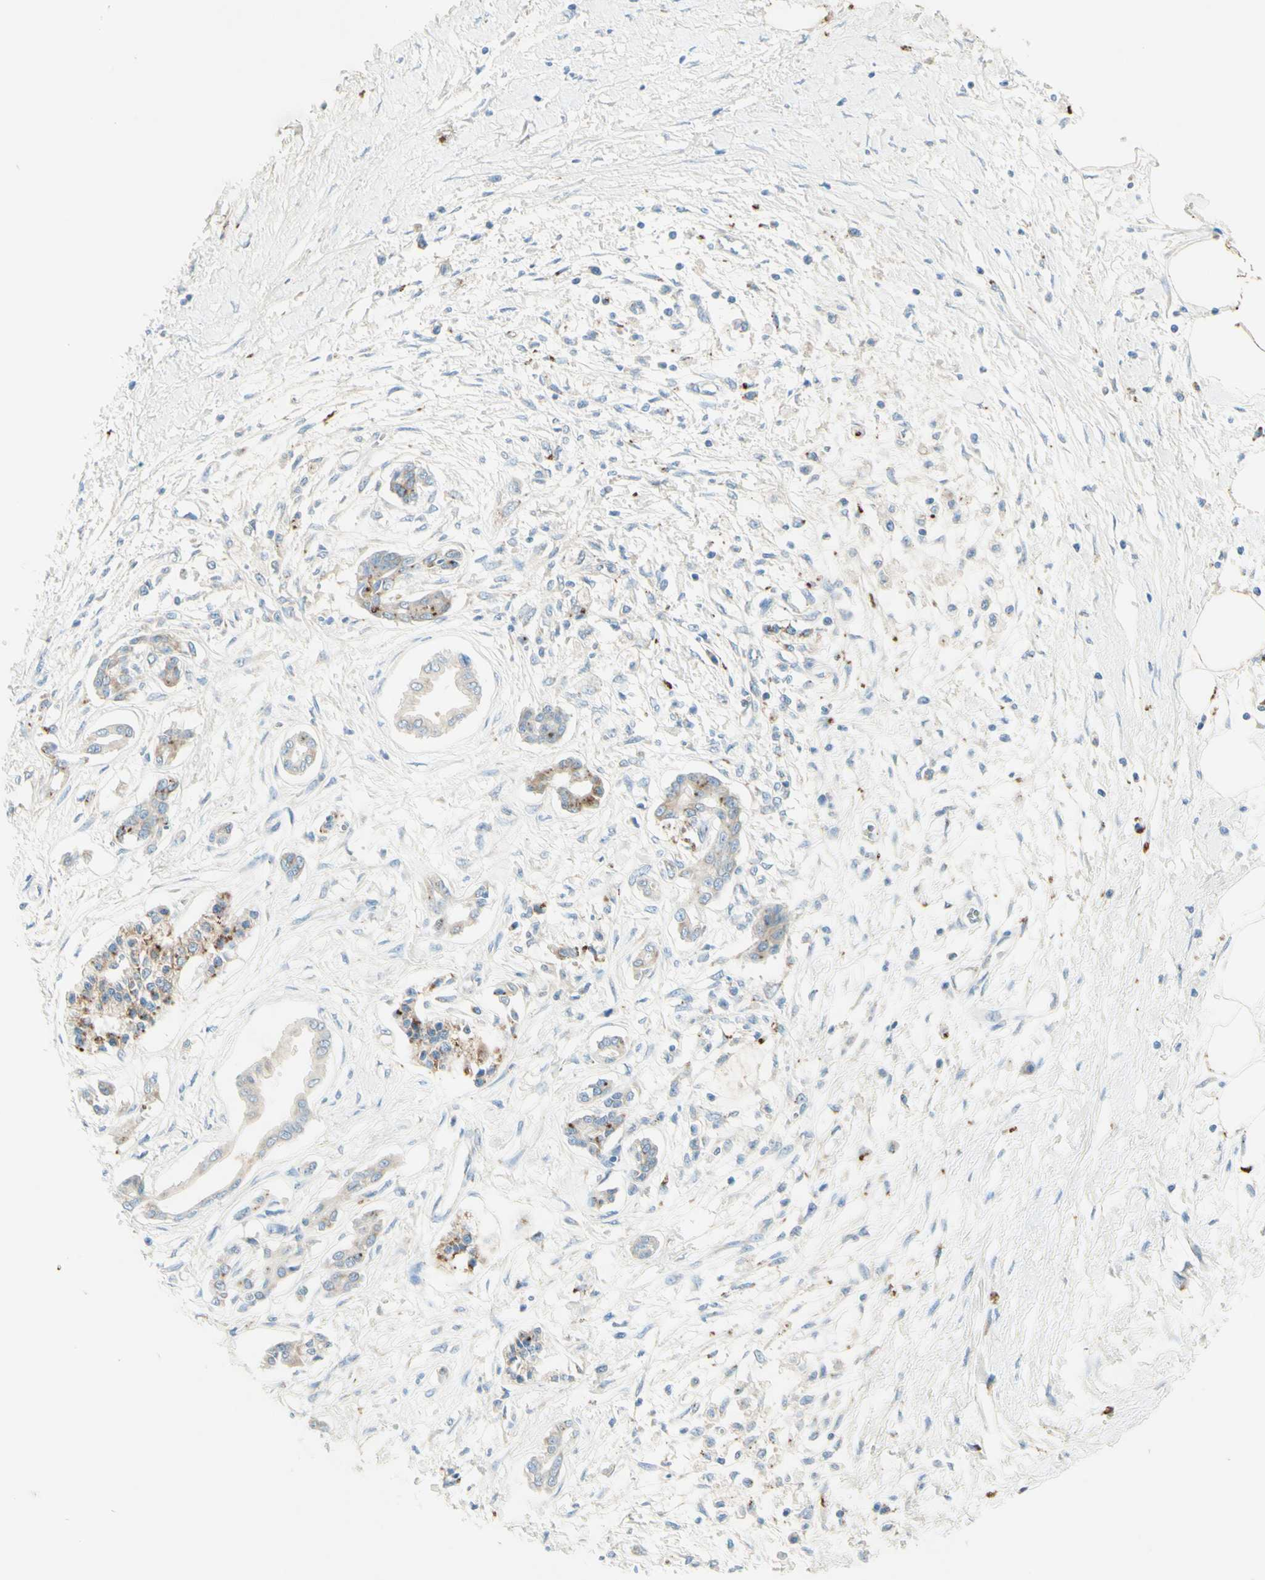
{"staining": {"intensity": "weak", "quantity": ">75%", "location": "cytoplasmic/membranous"}, "tissue": "pancreatic cancer", "cell_type": "Tumor cells", "image_type": "cancer", "snomed": [{"axis": "morphology", "description": "Adenocarcinoma, NOS"}, {"axis": "topography", "description": "Pancreas"}], "caption": "Human pancreatic cancer (adenocarcinoma) stained with a protein marker demonstrates weak staining in tumor cells.", "gene": "ARMC10", "patient": {"sex": "male", "age": 56}}